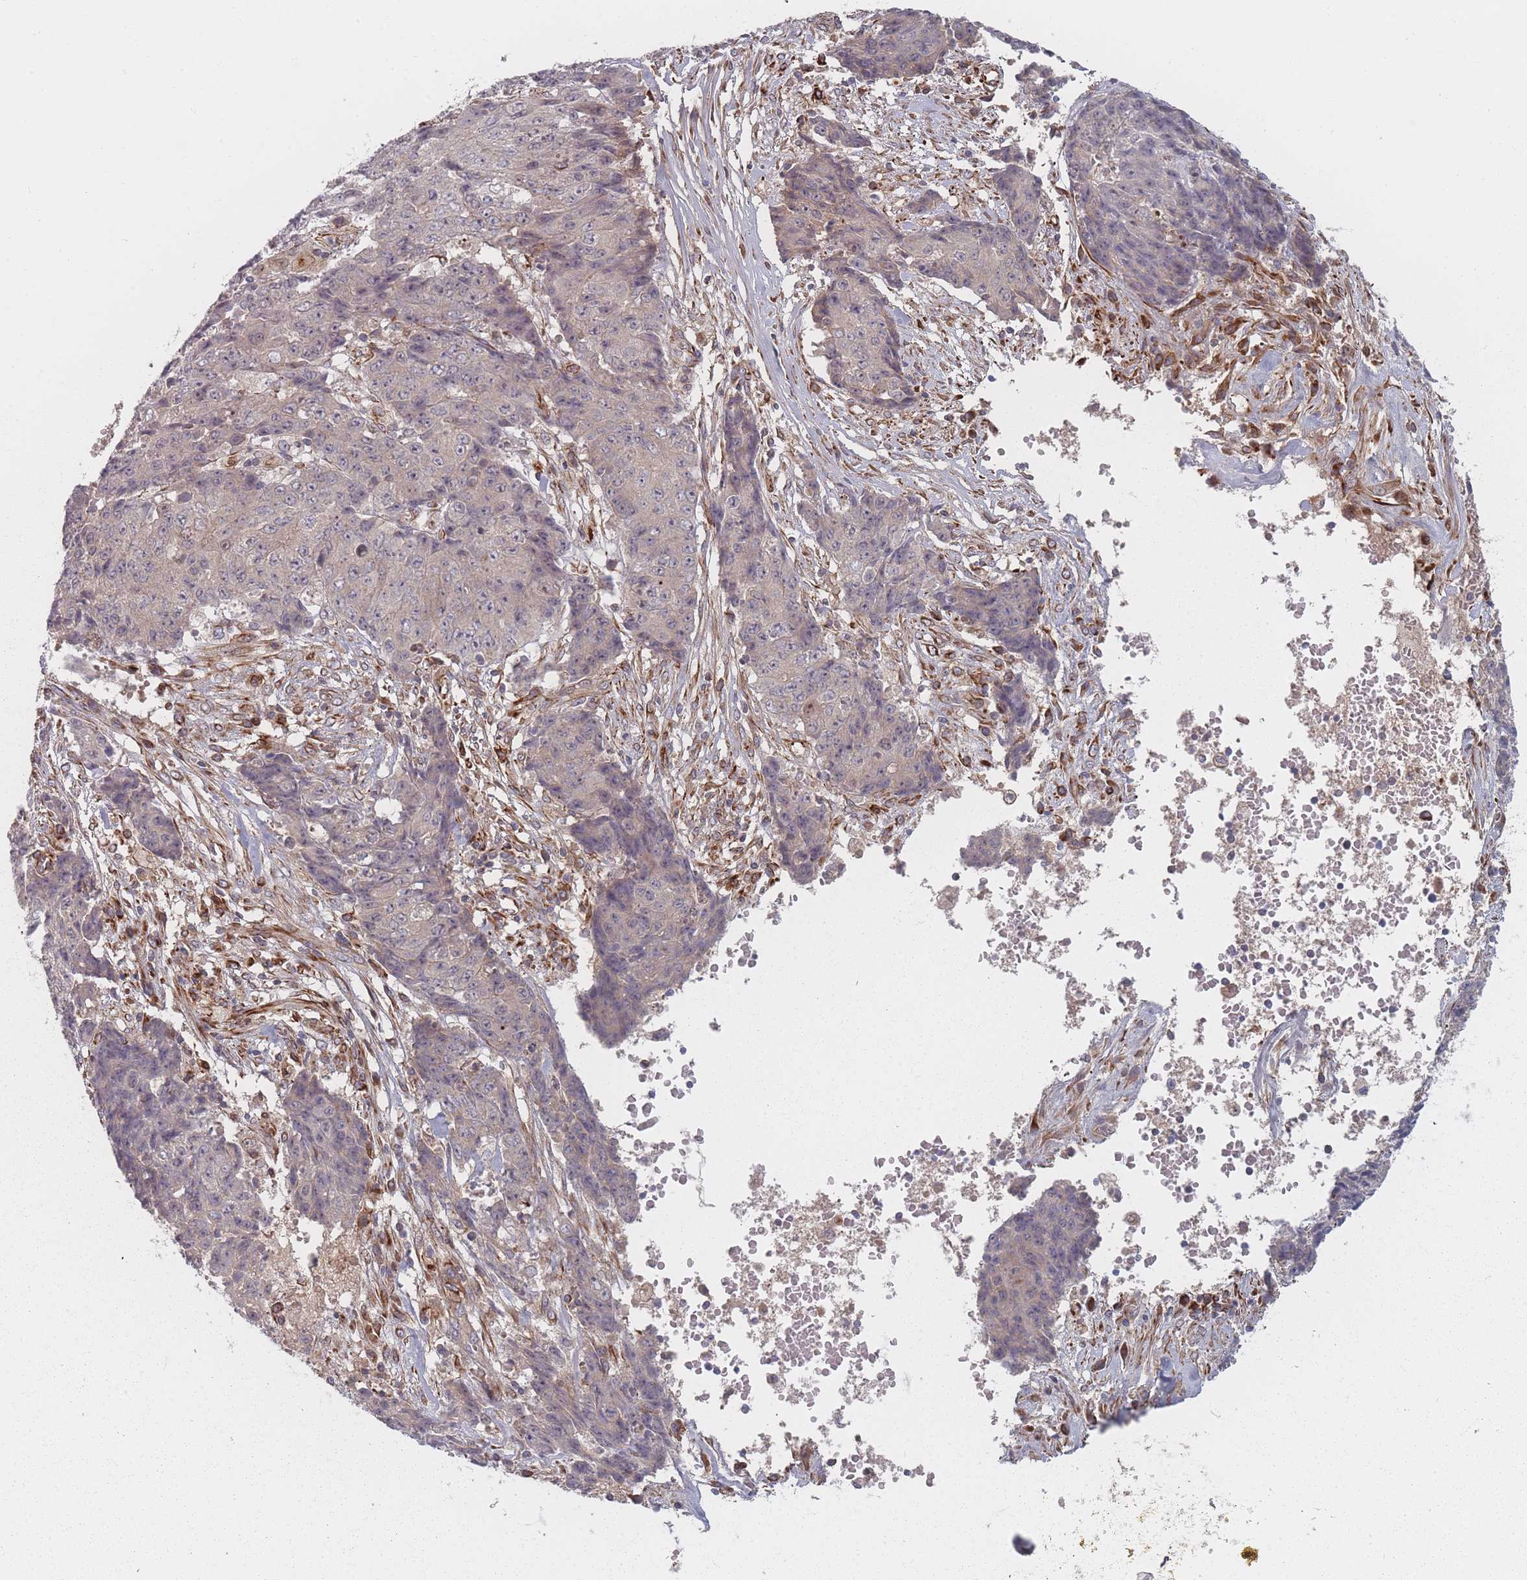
{"staining": {"intensity": "negative", "quantity": "none", "location": "none"}, "tissue": "ovarian cancer", "cell_type": "Tumor cells", "image_type": "cancer", "snomed": [{"axis": "morphology", "description": "Carcinoma, endometroid"}, {"axis": "topography", "description": "Ovary"}], "caption": "Tumor cells are negative for brown protein staining in ovarian cancer.", "gene": "EEF1AKMT2", "patient": {"sex": "female", "age": 42}}